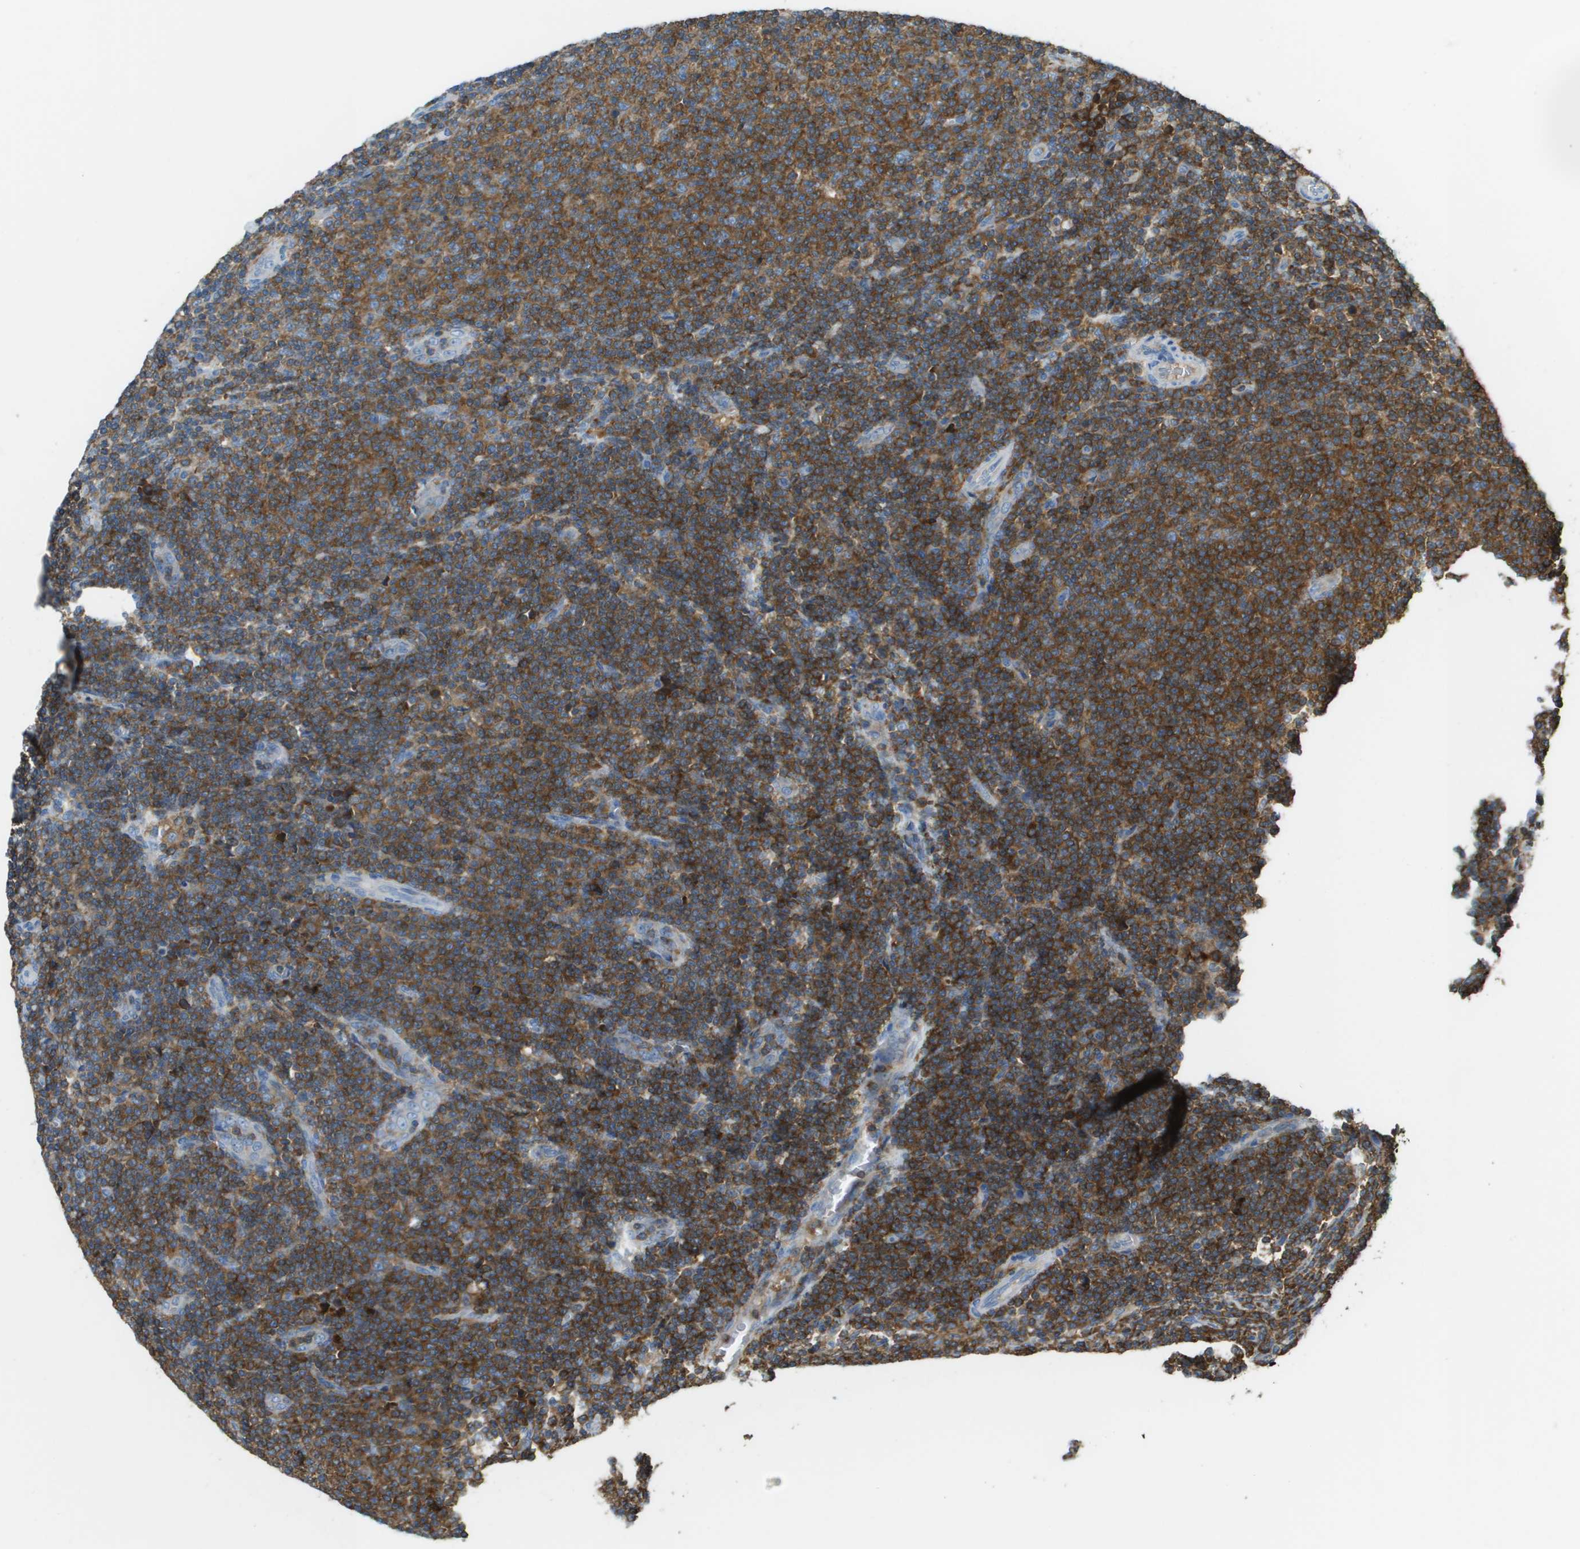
{"staining": {"intensity": "strong", "quantity": ">75%", "location": "cytoplasmic/membranous"}, "tissue": "lymphoma", "cell_type": "Tumor cells", "image_type": "cancer", "snomed": [{"axis": "morphology", "description": "Malignant lymphoma, non-Hodgkin's type, Low grade"}, {"axis": "topography", "description": "Lymph node"}], "caption": "Immunohistochemical staining of human lymphoma shows high levels of strong cytoplasmic/membranous protein staining in about >75% of tumor cells.", "gene": "APBB1IP", "patient": {"sex": "male", "age": 66}}